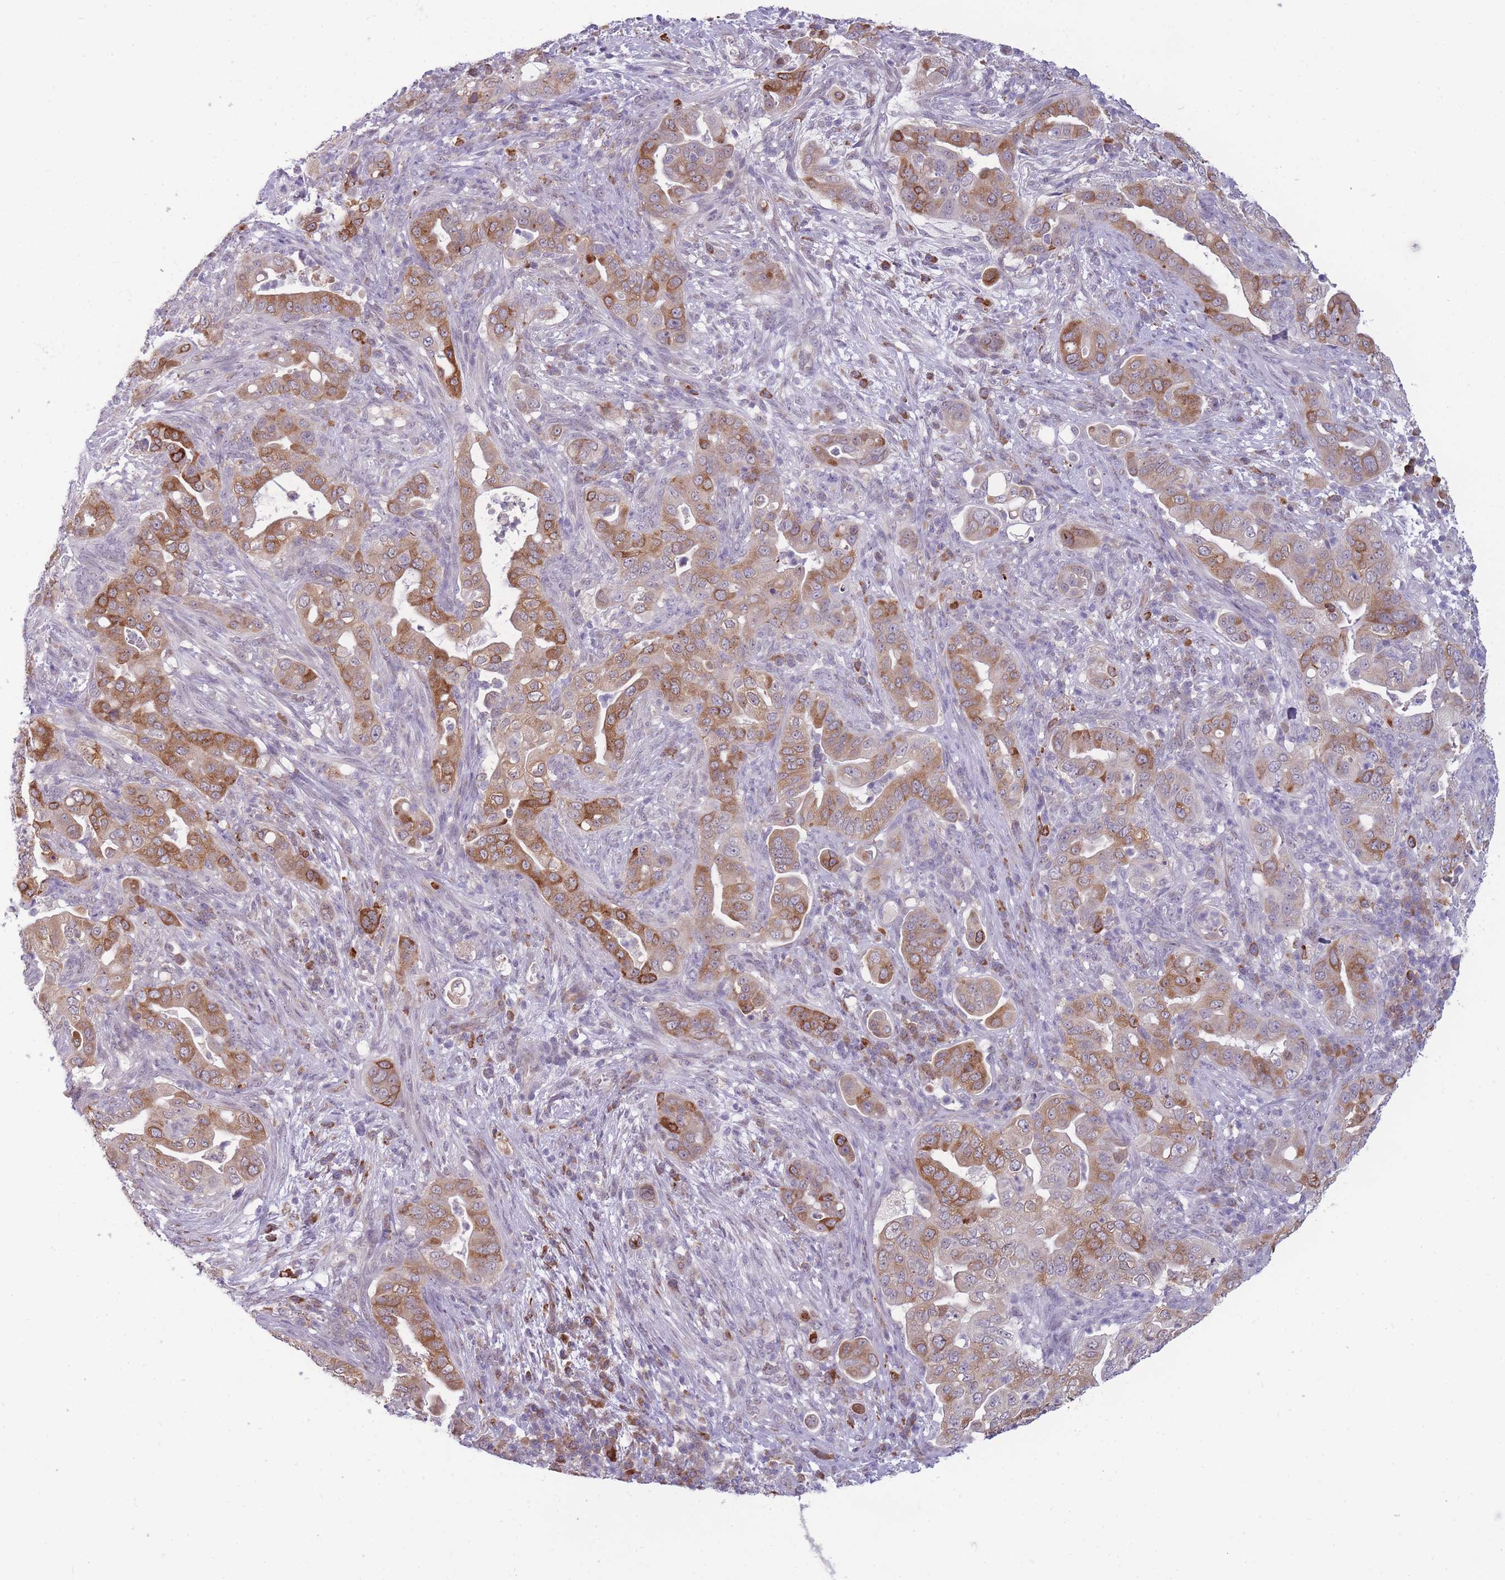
{"staining": {"intensity": "moderate", "quantity": ">75%", "location": "cytoplasmic/membranous"}, "tissue": "pancreatic cancer", "cell_type": "Tumor cells", "image_type": "cancer", "snomed": [{"axis": "morphology", "description": "Adenocarcinoma, NOS"}, {"axis": "topography", "description": "Pancreas"}], "caption": "Human pancreatic adenocarcinoma stained with a protein marker demonstrates moderate staining in tumor cells.", "gene": "TMEM121", "patient": {"sex": "female", "age": 63}}